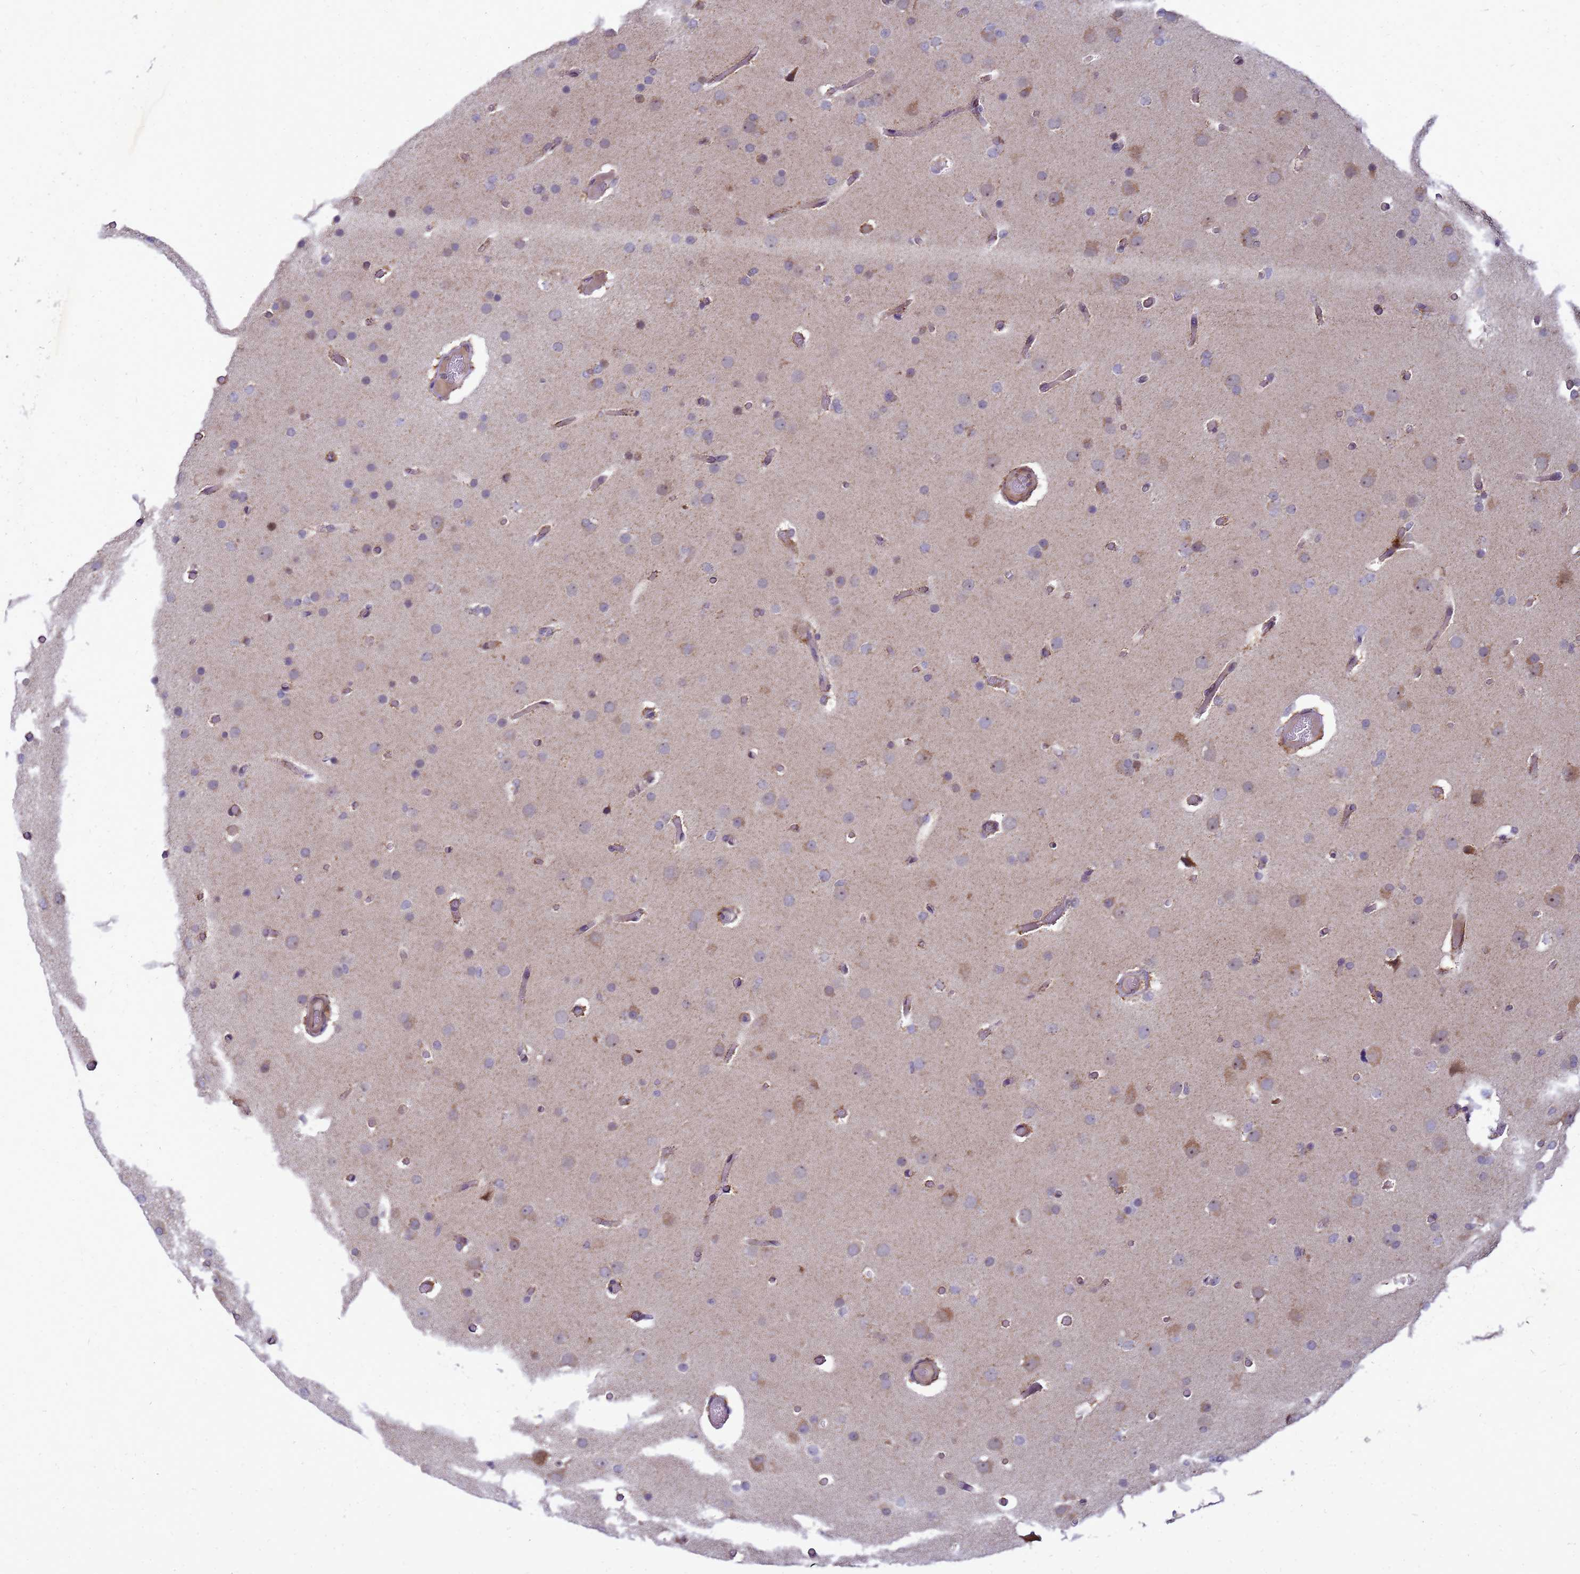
{"staining": {"intensity": "moderate", "quantity": "<25%", "location": "cytoplasmic/membranous"}, "tissue": "glioma", "cell_type": "Tumor cells", "image_type": "cancer", "snomed": [{"axis": "morphology", "description": "Glioma, malignant, High grade"}, {"axis": "topography", "description": "Cerebral cortex"}], "caption": "Immunohistochemistry photomicrograph of neoplastic tissue: human glioma stained using immunohistochemistry demonstrates low levels of moderate protein expression localized specifically in the cytoplasmic/membranous of tumor cells, appearing as a cytoplasmic/membranous brown color.", "gene": "C12orf43", "patient": {"sex": "female", "age": 36}}